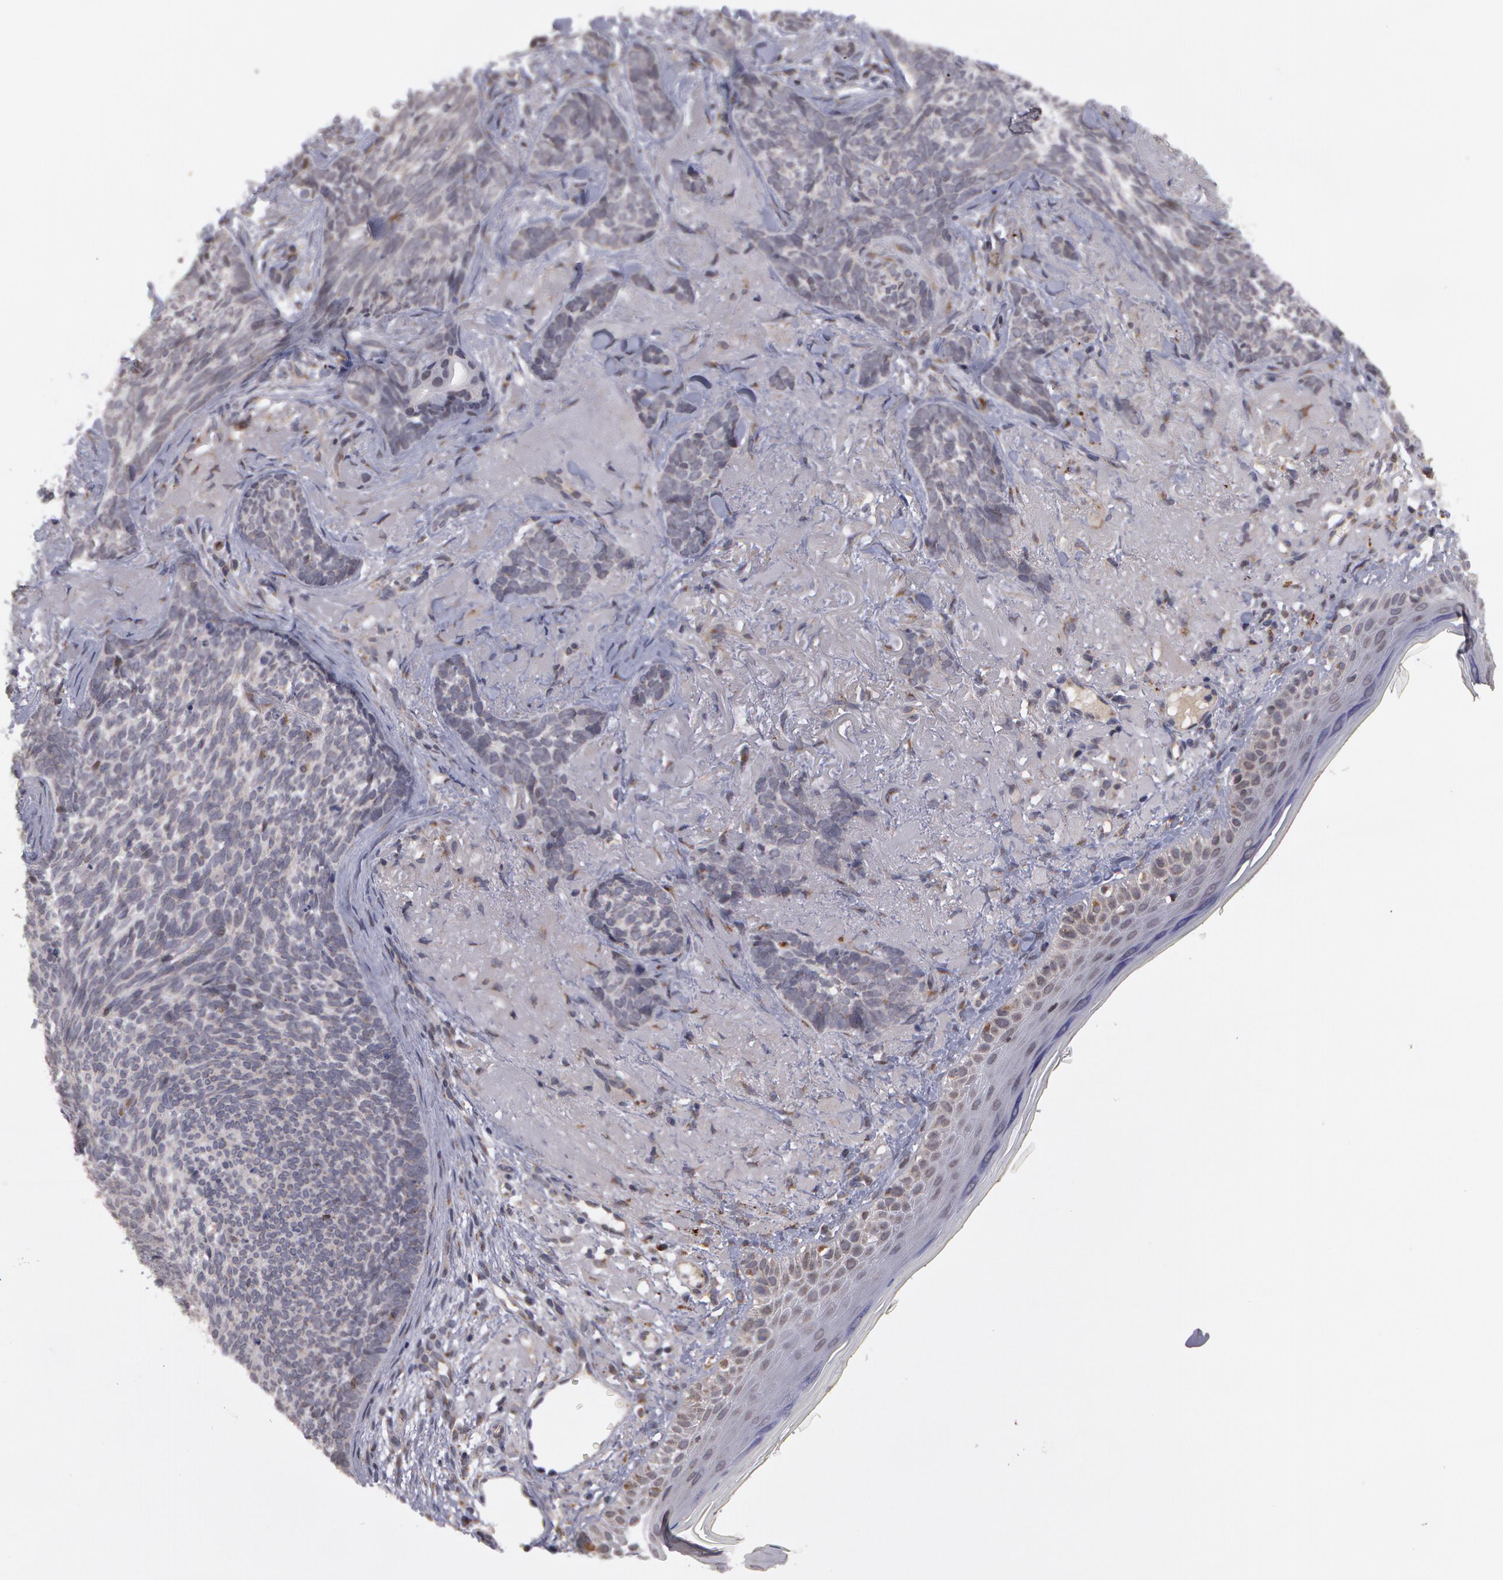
{"staining": {"intensity": "negative", "quantity": "none", "location": "none"}, "tissue": "skin cancer", "cell_type": "Tumor cells", "image_type": "cancer", "snomed": [{"axis": "morphology", "description": "Basal cell carcinoma"}, {"axis": "topography", "description": "Skin"}], "caption": "This is a histopathology image of immunohistochemistry (IHC) staining of skin cancer (basal cell carcinoma), which shows no expression in tumor cells.", "gene": "STX5", "patient": {"sex": "female", "age": 81}}